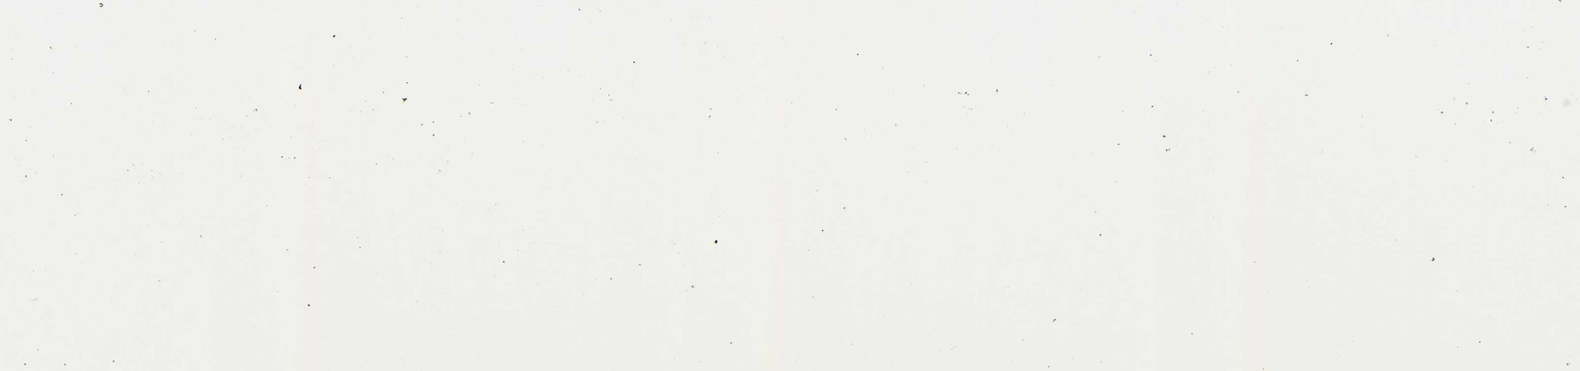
{"staining": {"intensity": "strong", "quantity": ">75%", "location": "cytoplasmic/membranous"}, "tissue": "duodenum", "cell_type": "Glandular cells", "image_type": "normal", "snomed": [{"axis": "morphology", "description": "Normal tissue, NOS"}, {"axis": "topography", "description": "Duodenum"}], "caption": "DAB (3,3'-diaminobenzidine) immunohistochemical staining of unremarkable human duodenum exhibits strong cytoplasmic/membranous protein positivity in approximately >75% of glandular cells. (Brightfield microscopy of DAB IHC at high magnification).", "gene": "USP31", "patient": {"sex": "male", "age": 54}}